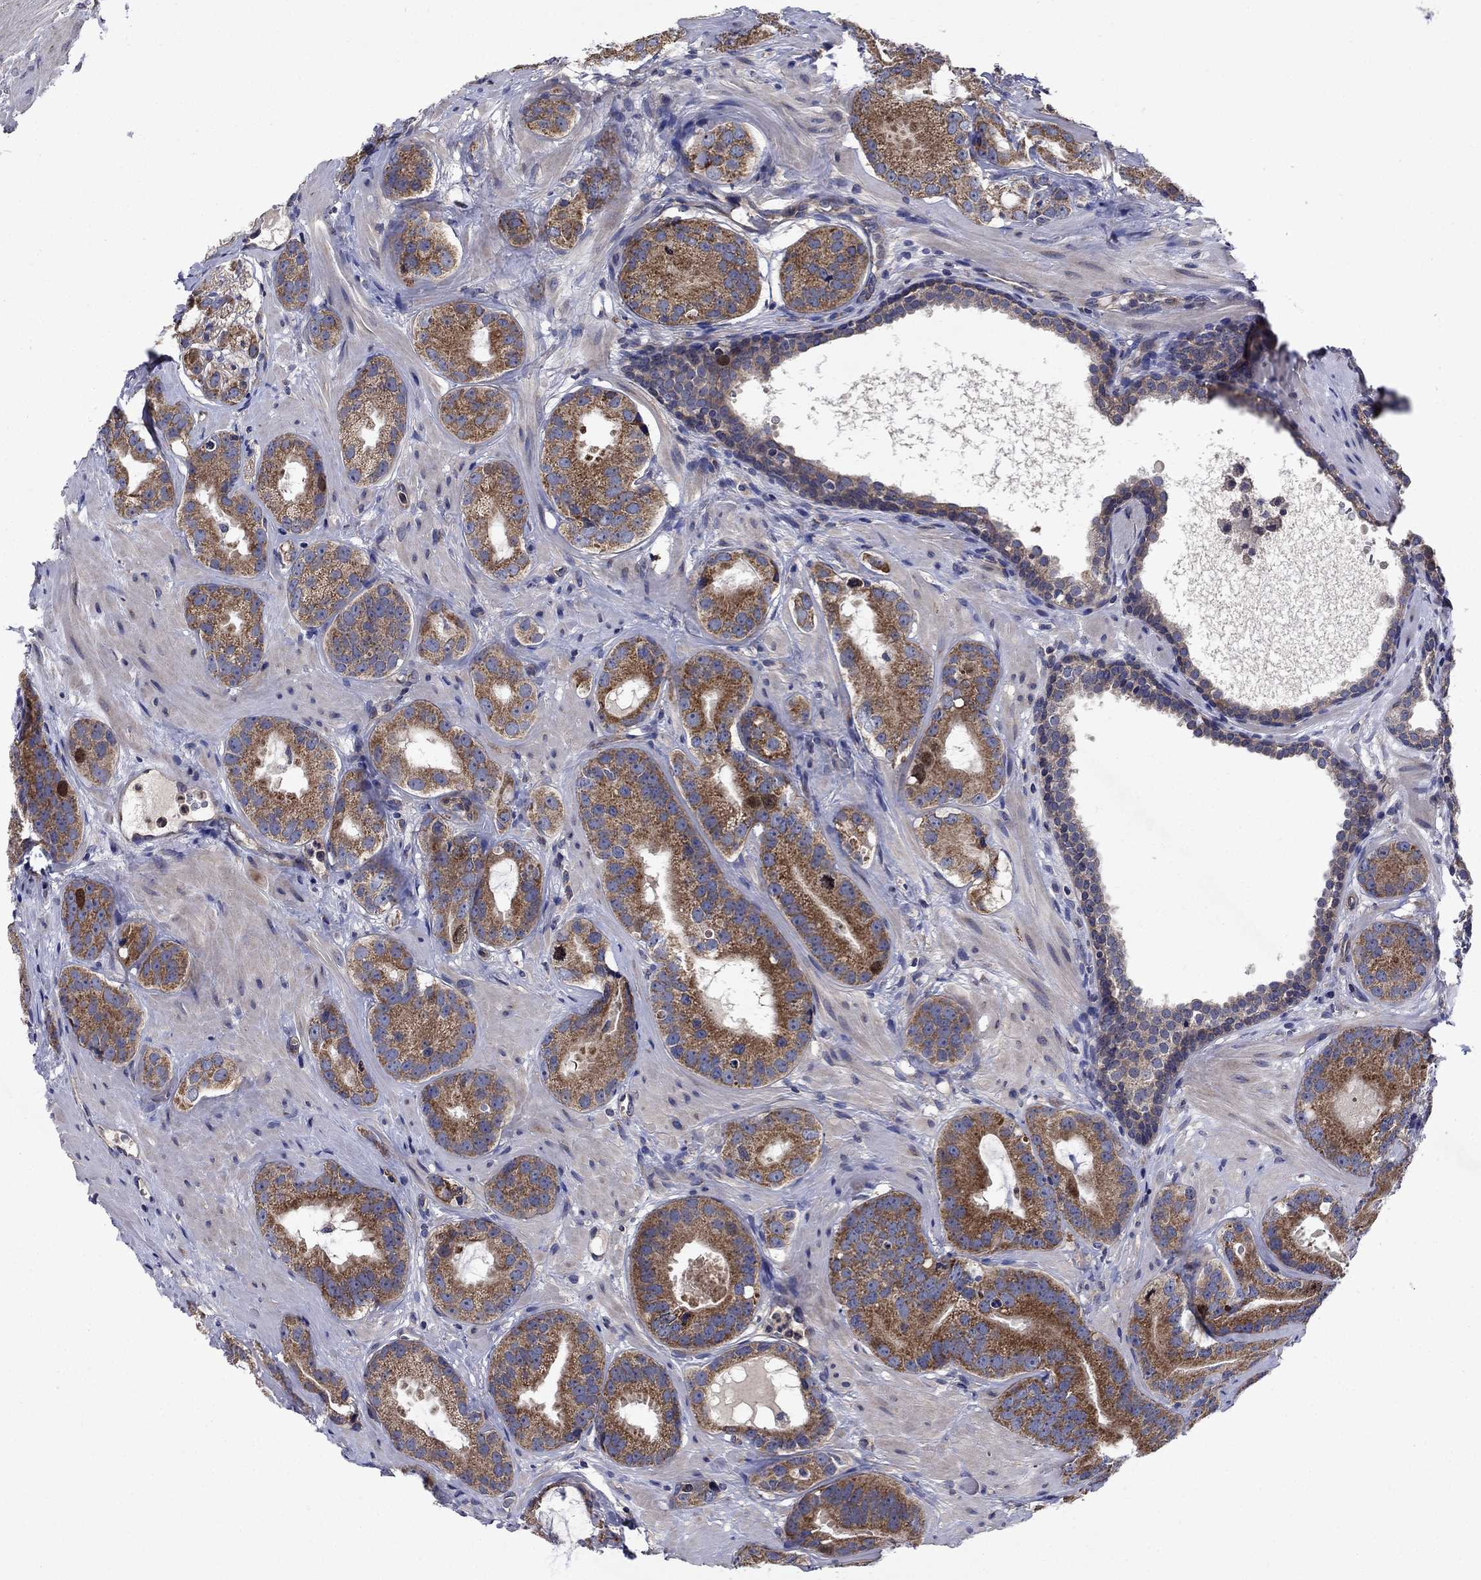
{"staining": {"intensity": "strong", "quantity": ">75%", "location": "cytoplasmic/membranous"}, "tissue": "prostate cancer", "cell_type": "Tumor cells", "image_type": "cancer", "snomed": [{"axis": "morphology", "description": "Adenocarcinoma, NOS"}, {"axis": "topography", "description": "Prostate"}], "caption": "Immunohistochemistry (IHC) (DAB (3,3'-diaminobenzidine)) staining of human adenocarcinoma (prostate) displays strong cytoplasmic/membranous protein positivity in about >75% of tumor cells.", "gene": "KIF22", "patient": {"sex": "male", "age": 69}}